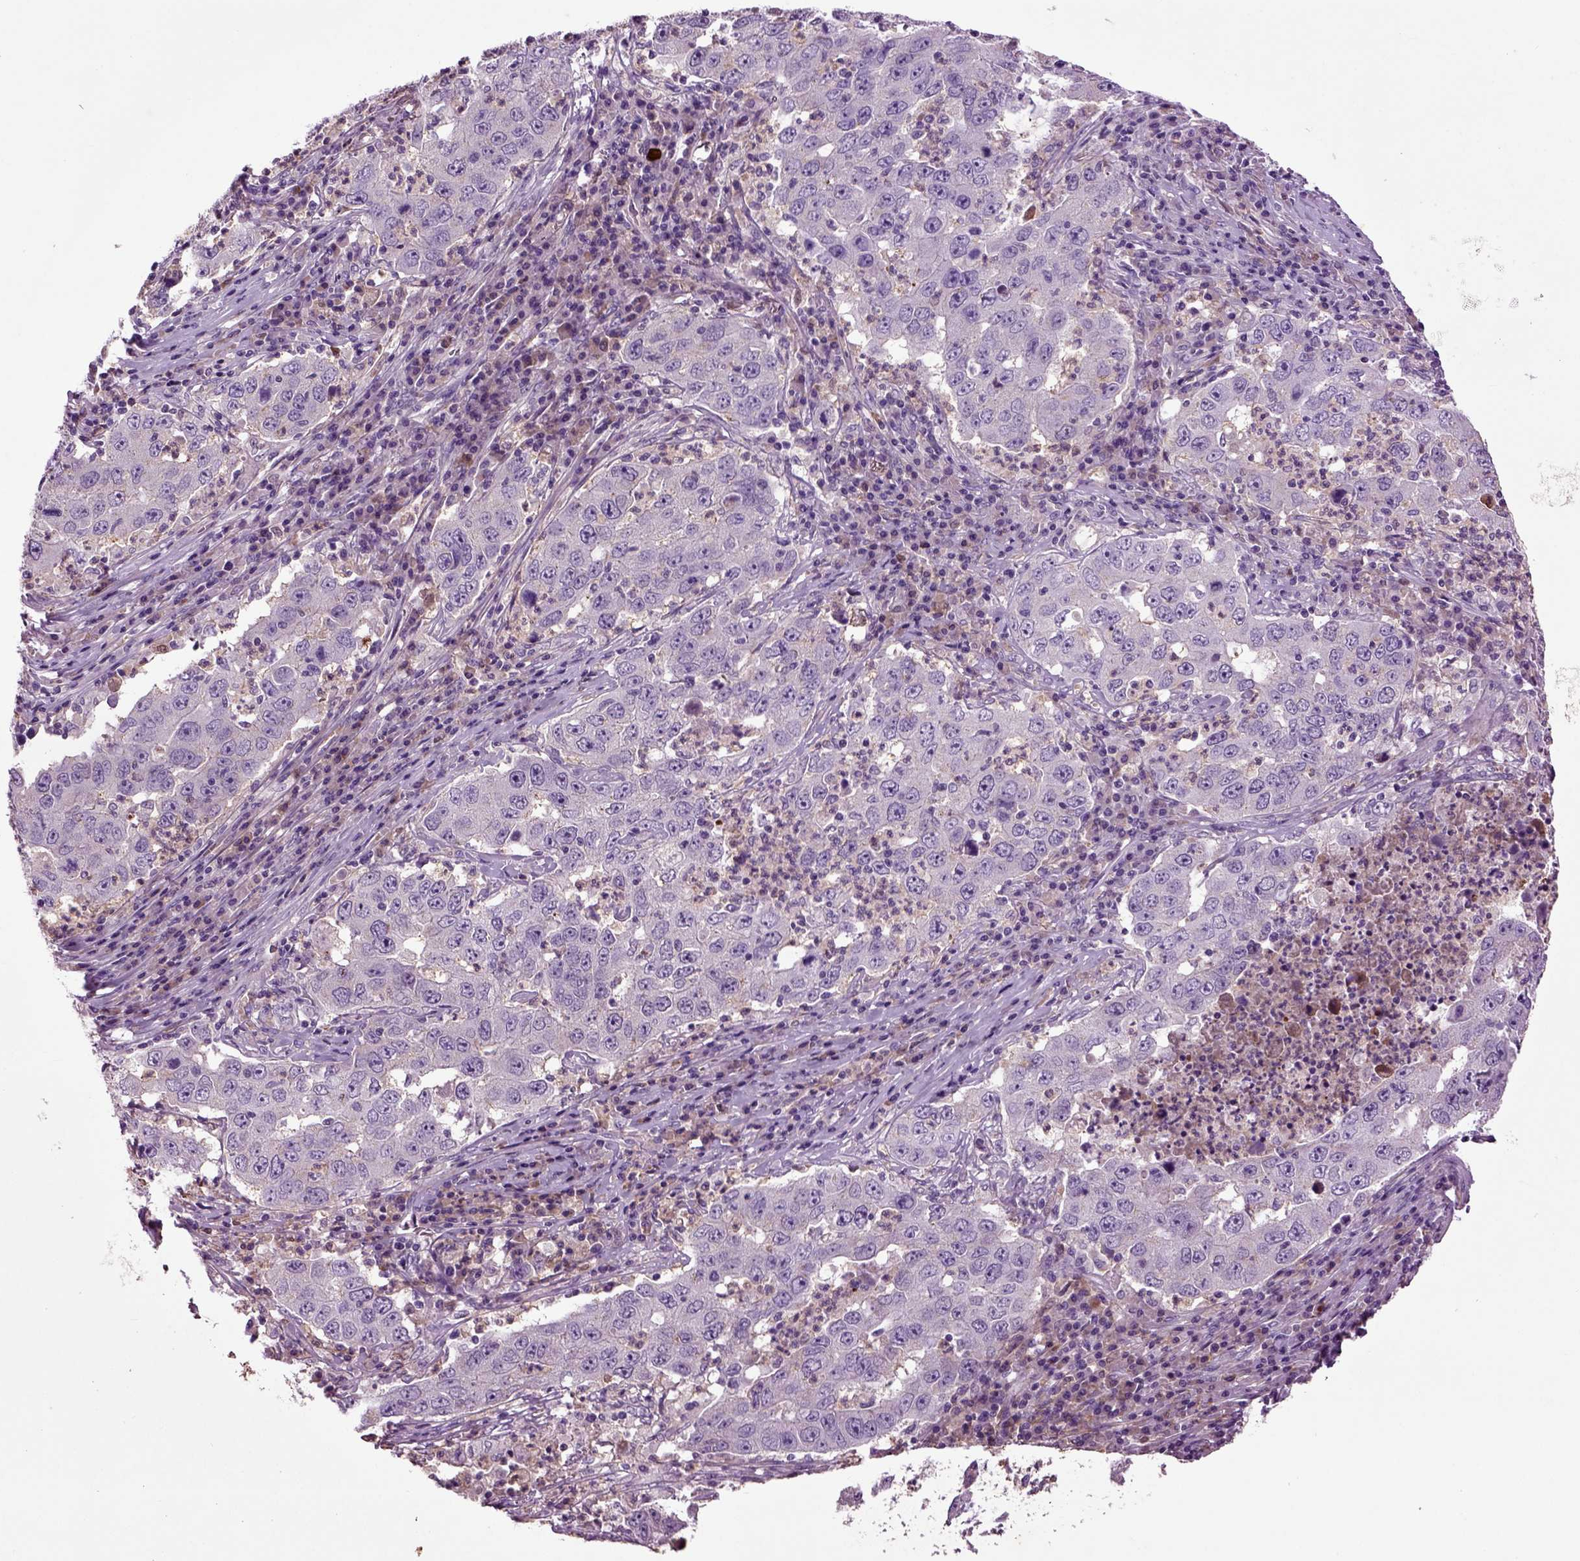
{"staining": {"intensity": "negative", "quantity": "none", "location": "none"}, "tissue": "lung cancer", "cell_type": "Tumor cells", "image_type": "cancer", "snomed": [{"axis": "morphology", "description": "Adenocarcinoma, NOS"}, {"axis": "topography", "description": "Lung"}], "caption": "Tumor cells show no significant expression in lung adenocarcinoma.", "gene": "SPON1", "patient": {"sex": "male", "age": 73}}